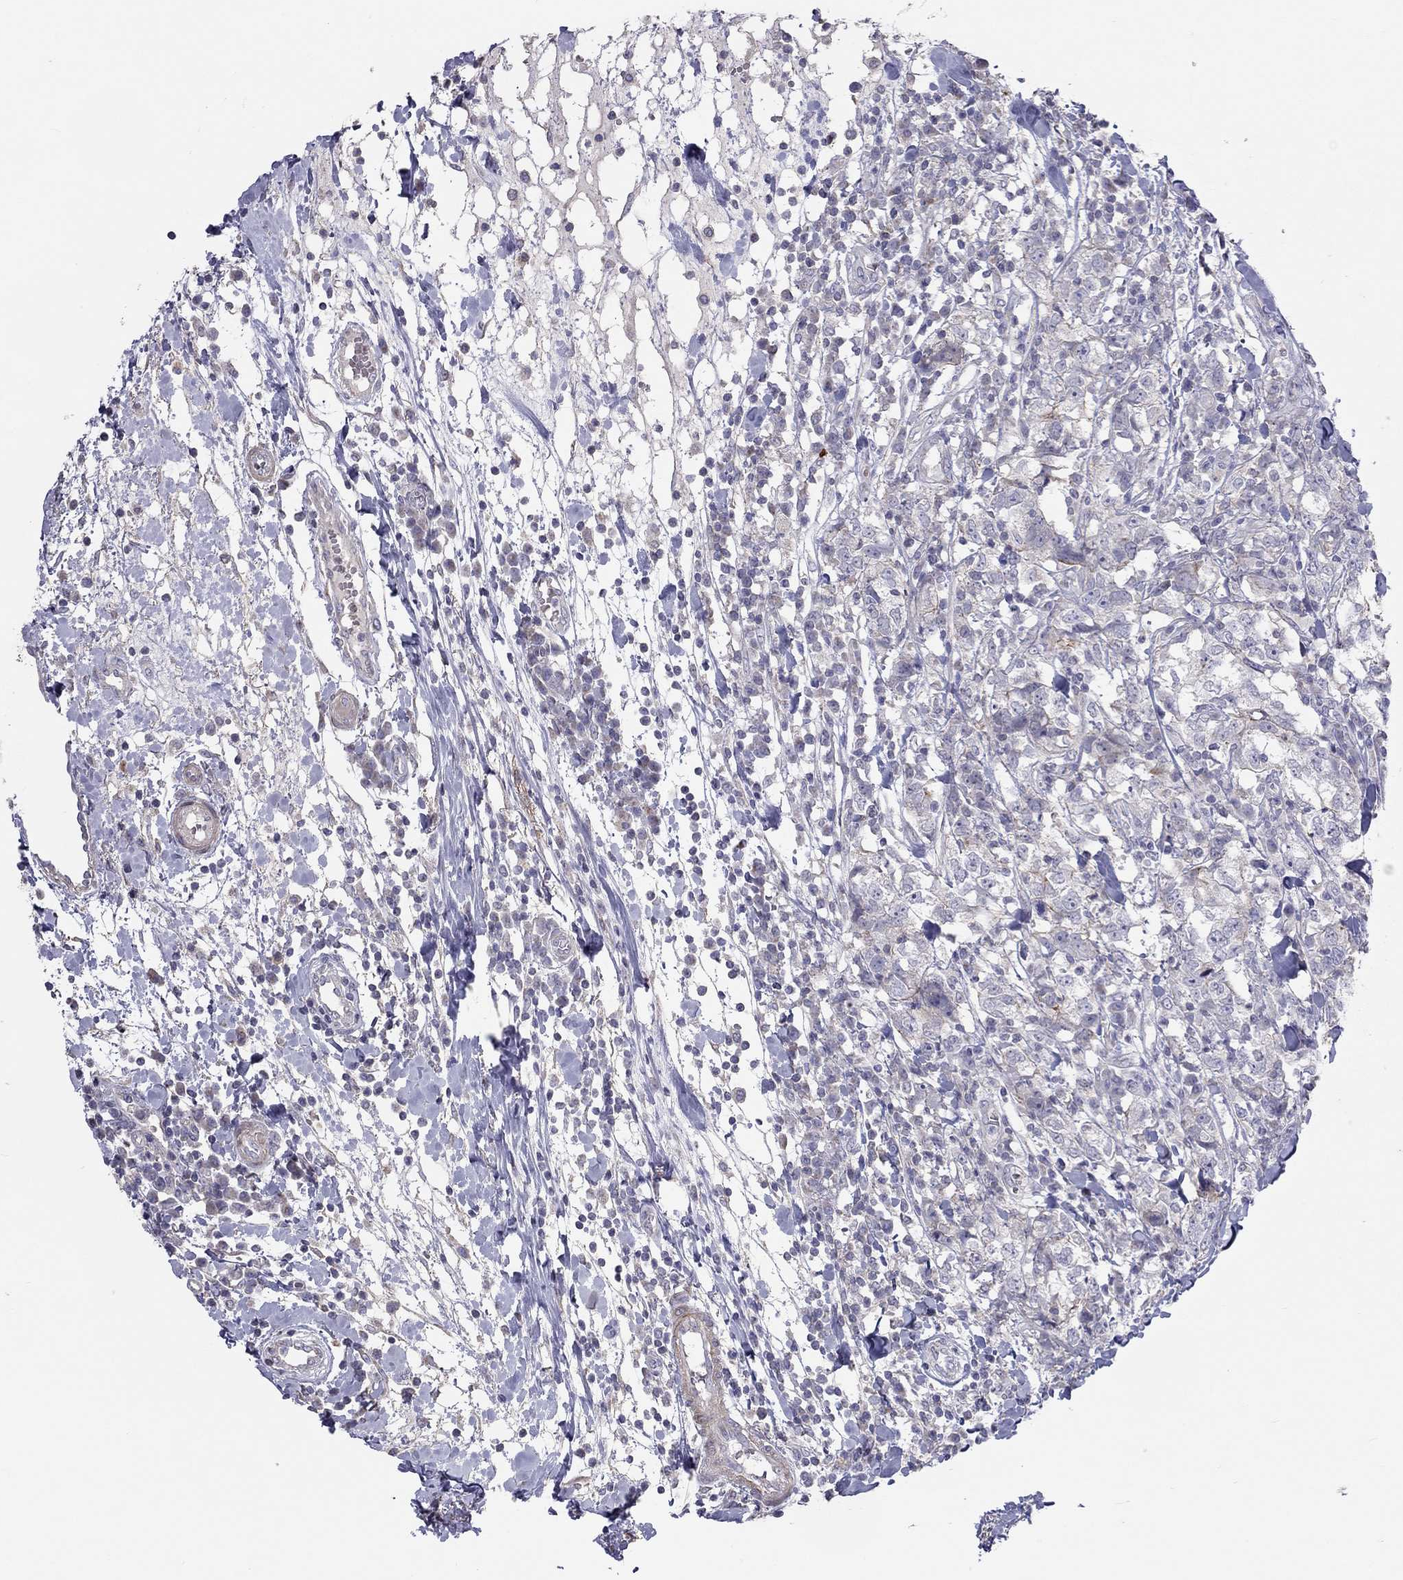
{"staining": {"intensity": "strong", "quantity": "<25%", "location": "cytoplasmic/membranous"}, "tissue": "breast cancer", "cell_type": "Tumor cells", "image_type": "cancer", "snomed": [{"axis": "morphology", "description": "Duct carcinoma"}, {"axis": "topography", "description": "Breast"}], "caption": "Immunohistochemical staining of human breast infiltrating ductal carcinoma reveals medium levels of strong cytoplasmic/membranous protein positivity in approximately <25% of tumor cells.", "gene": "SYTL2", "patient": {"sex": "female", "age": 30}}